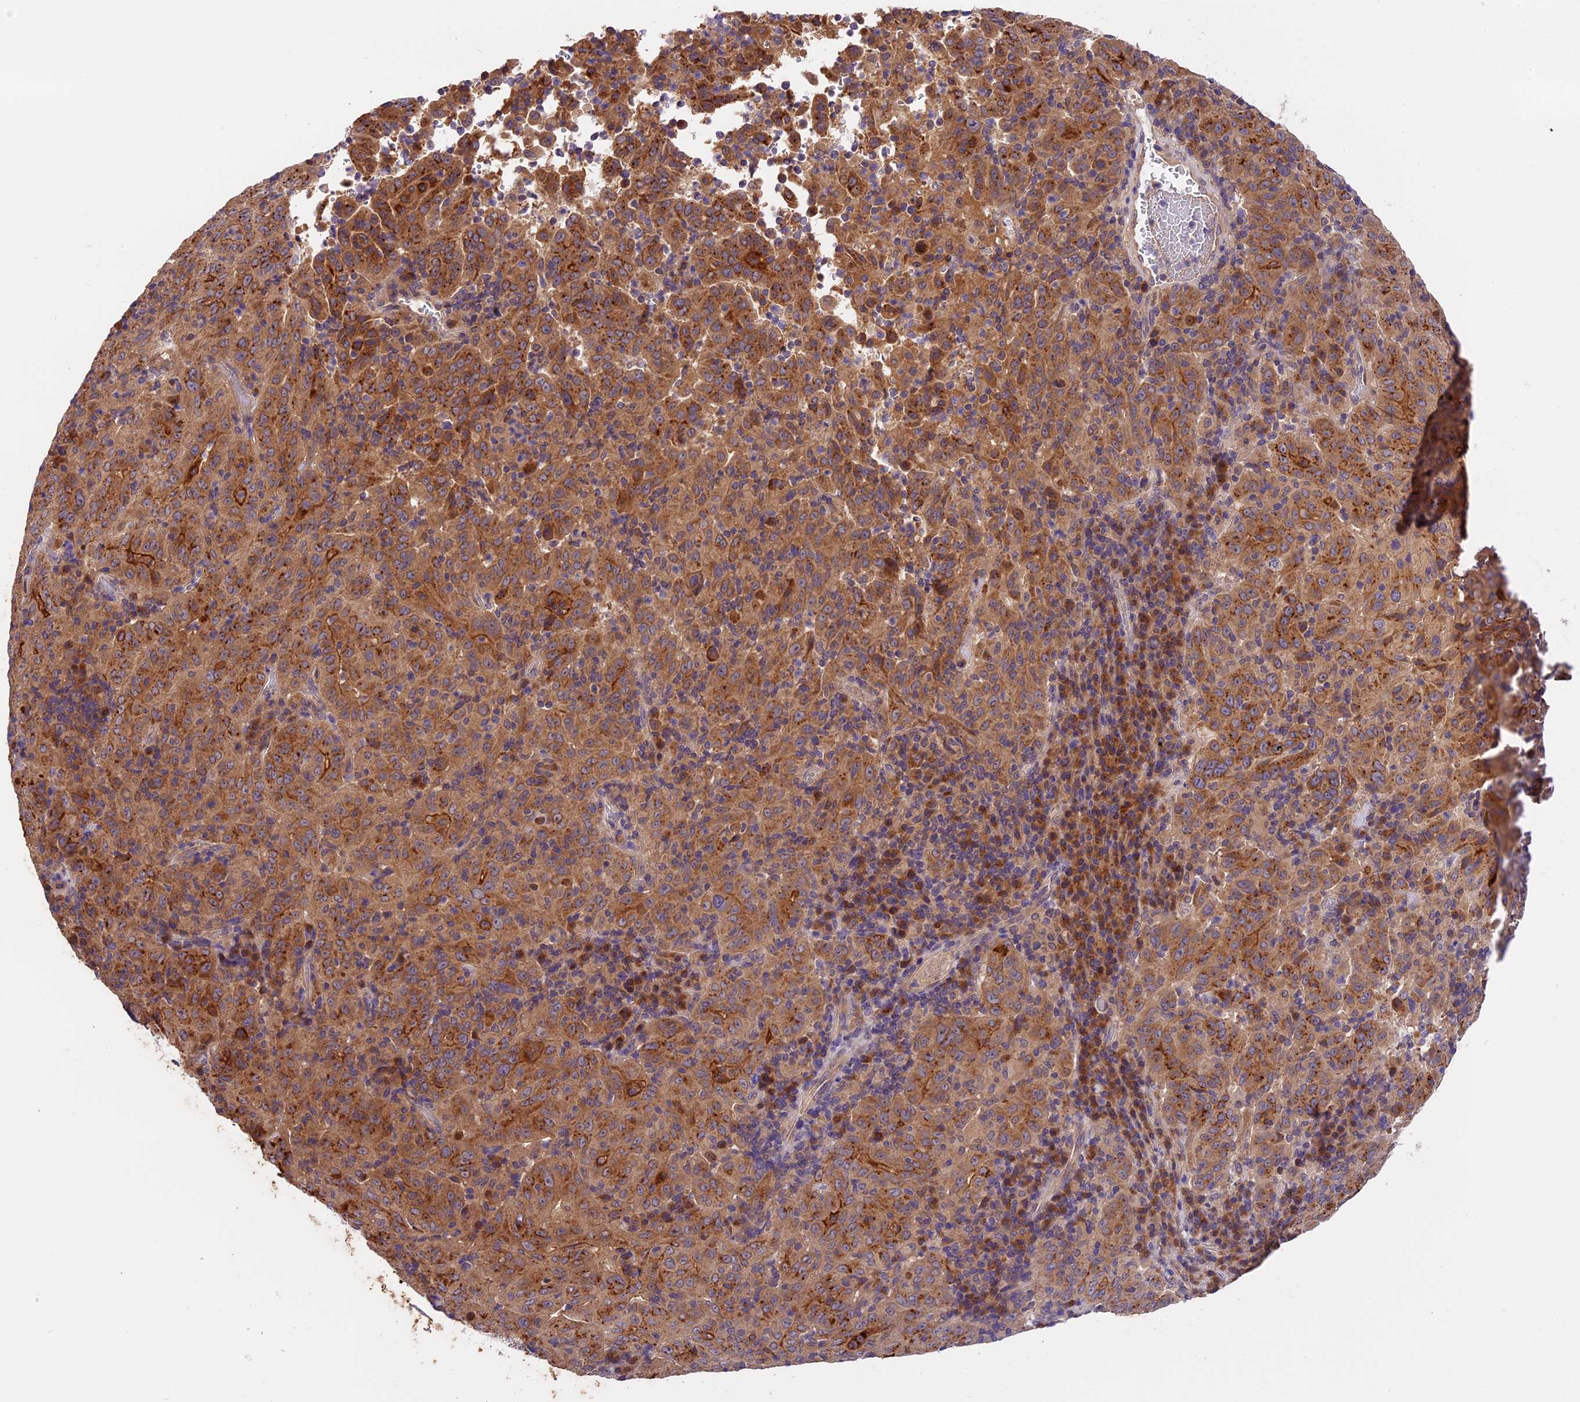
{"staining": {"intensity": "strong", "quantity": ">75%", "location": "cytoplasmic/membranous"}, "tissue": "pancreatic cancer", "cell_type": "Tumor cells", "image_type": "cancer", "snomed": [{"axis": "morphology", "description": "Adenocarcinoma, NOS"}, {"axis": "topography", "description": "Pancreas"}], "caption": "Protein staining demonstrates strong cytoplasmic/membranous positivity in approximately >75% of tumor cells in pancreatic cancer.", "gene": "COPE", "patient": {"sex": "male", "age": 63}}